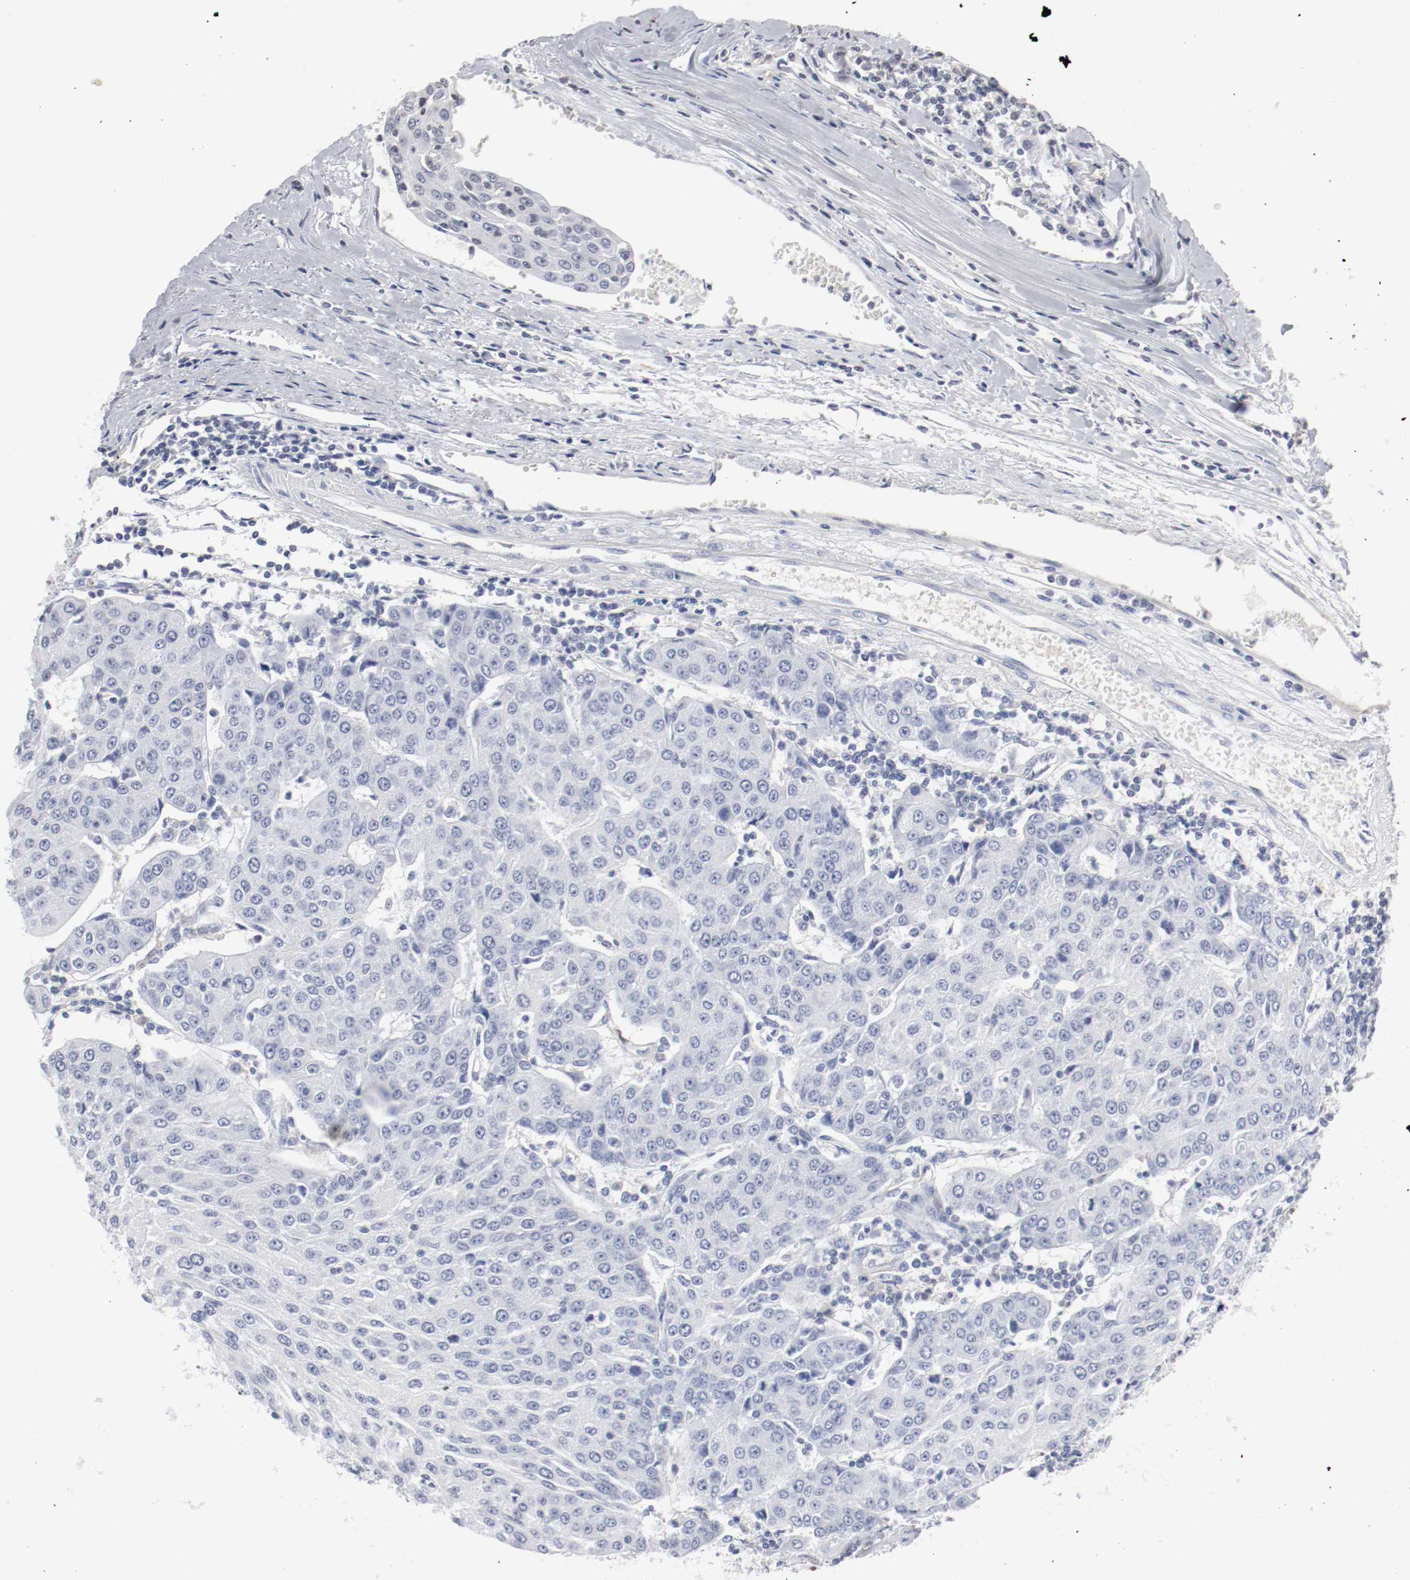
{"staining": {"intensity": "negative", "quantity": "none", "location": "none"}, "tissue": "urothelial cancer", "cell_type": "Tumor cells", "image_type": "cancer", "snomed": [{"axis": "morphology", "description": "Urothelial carcinoma, High grade"}, {"axis": "topography", "description": "Urinary bladder"}], "caption": "There is no significant expression in tumor cells of urothelial cancer.", "gene": "WASL", "patient": {"sex": "female", "age": 85}}